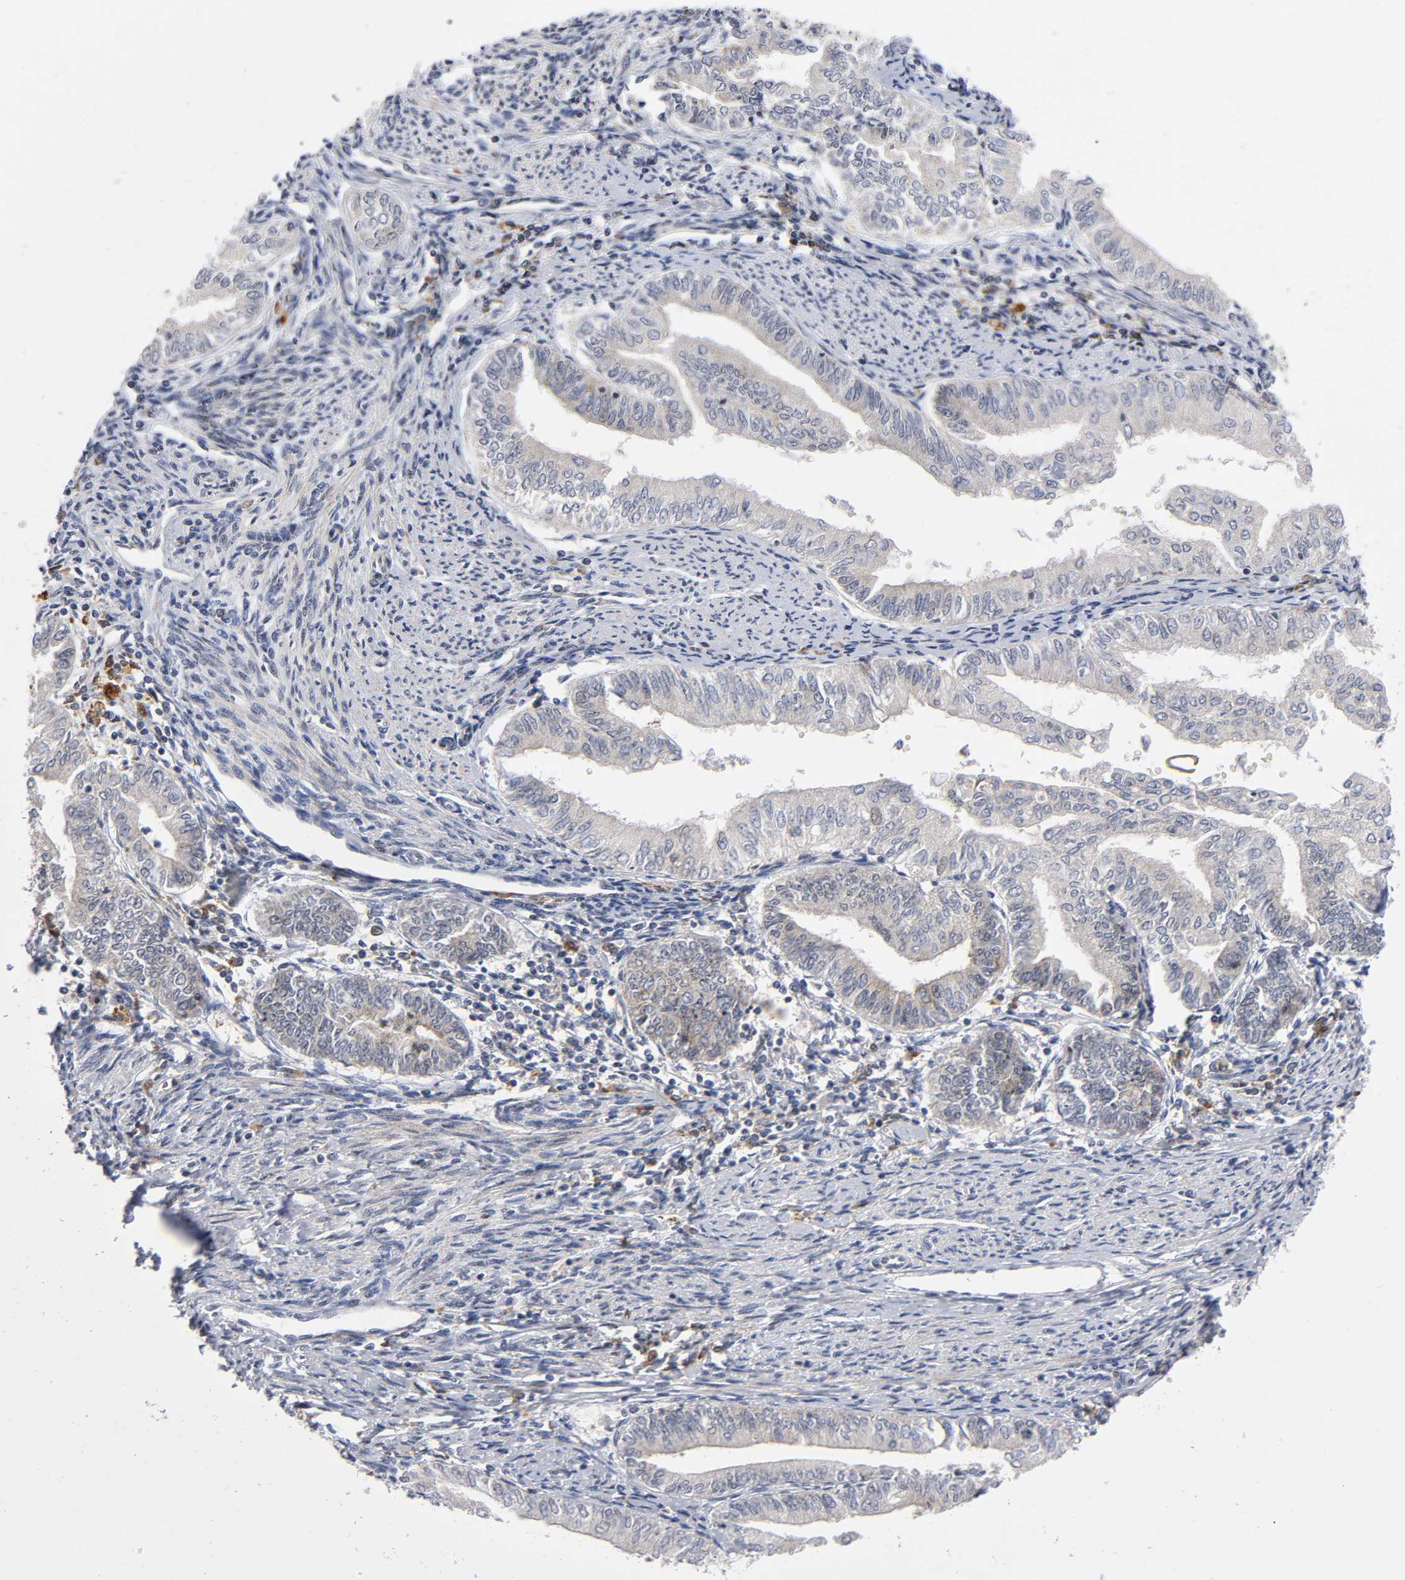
{"staining": {"intensity": "weak", "quantity": ">75%", "location": "cytoplasmic/membranous"}, "tissue": "endometrial cancer", "cell_type": "Tumor cells", "image_type": "cancer", "snomed": [{"axis": "morphology", "description": "Adenocarcinoma, NOS"}, {"axis": "topography", "description": "Endometrium"}], "caption": "This micrograph reveals immunohistochemistry staining of human adenocarcinoma (endometrial), with low weak cytoplasmic/membranous positivity in about >75% of tumor cells.", "gene": "EIF5", "patient": {"sex": "female", "age": 66}}